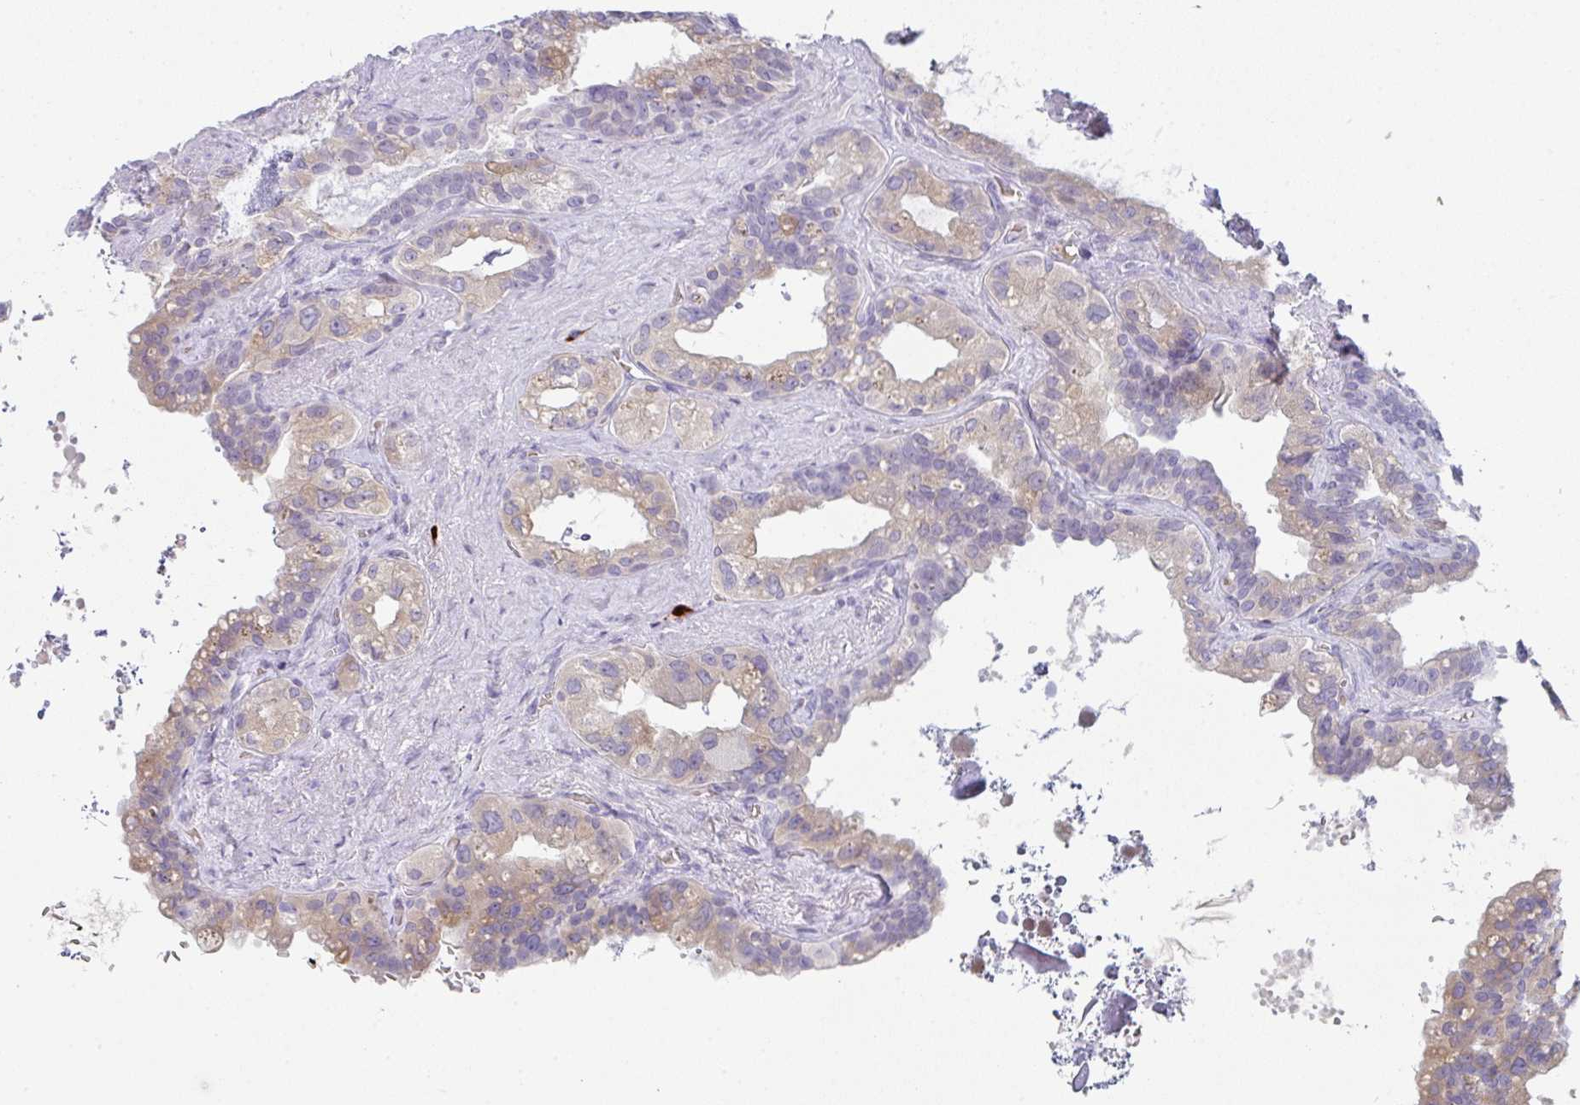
{"staining": {"intensity": "weak", "quantity": "25%-75%", "location": "cytoplasmic/membranous"}, "tissue": "seminal vesicle", "cell_type": "Glandular cells", "image_type": "normal", "snomed": [{"axis": "morphology", "description": "Normal tissue, NOS"}, {"axis": "topography", "description": "Seminal veicle"}, {"axis": "topography", "description": "Peripheral nerve tissue"}], "caption": "This histopathology image exhibits immunohistochemistry staining of unremarkable seminal vesicle, with low weak cytoplasmic/membranous expression in approximately 25%-75% of glandular cells.", "gene": "CACNA1S", "patient": {"sex": "male", "age": 76}}